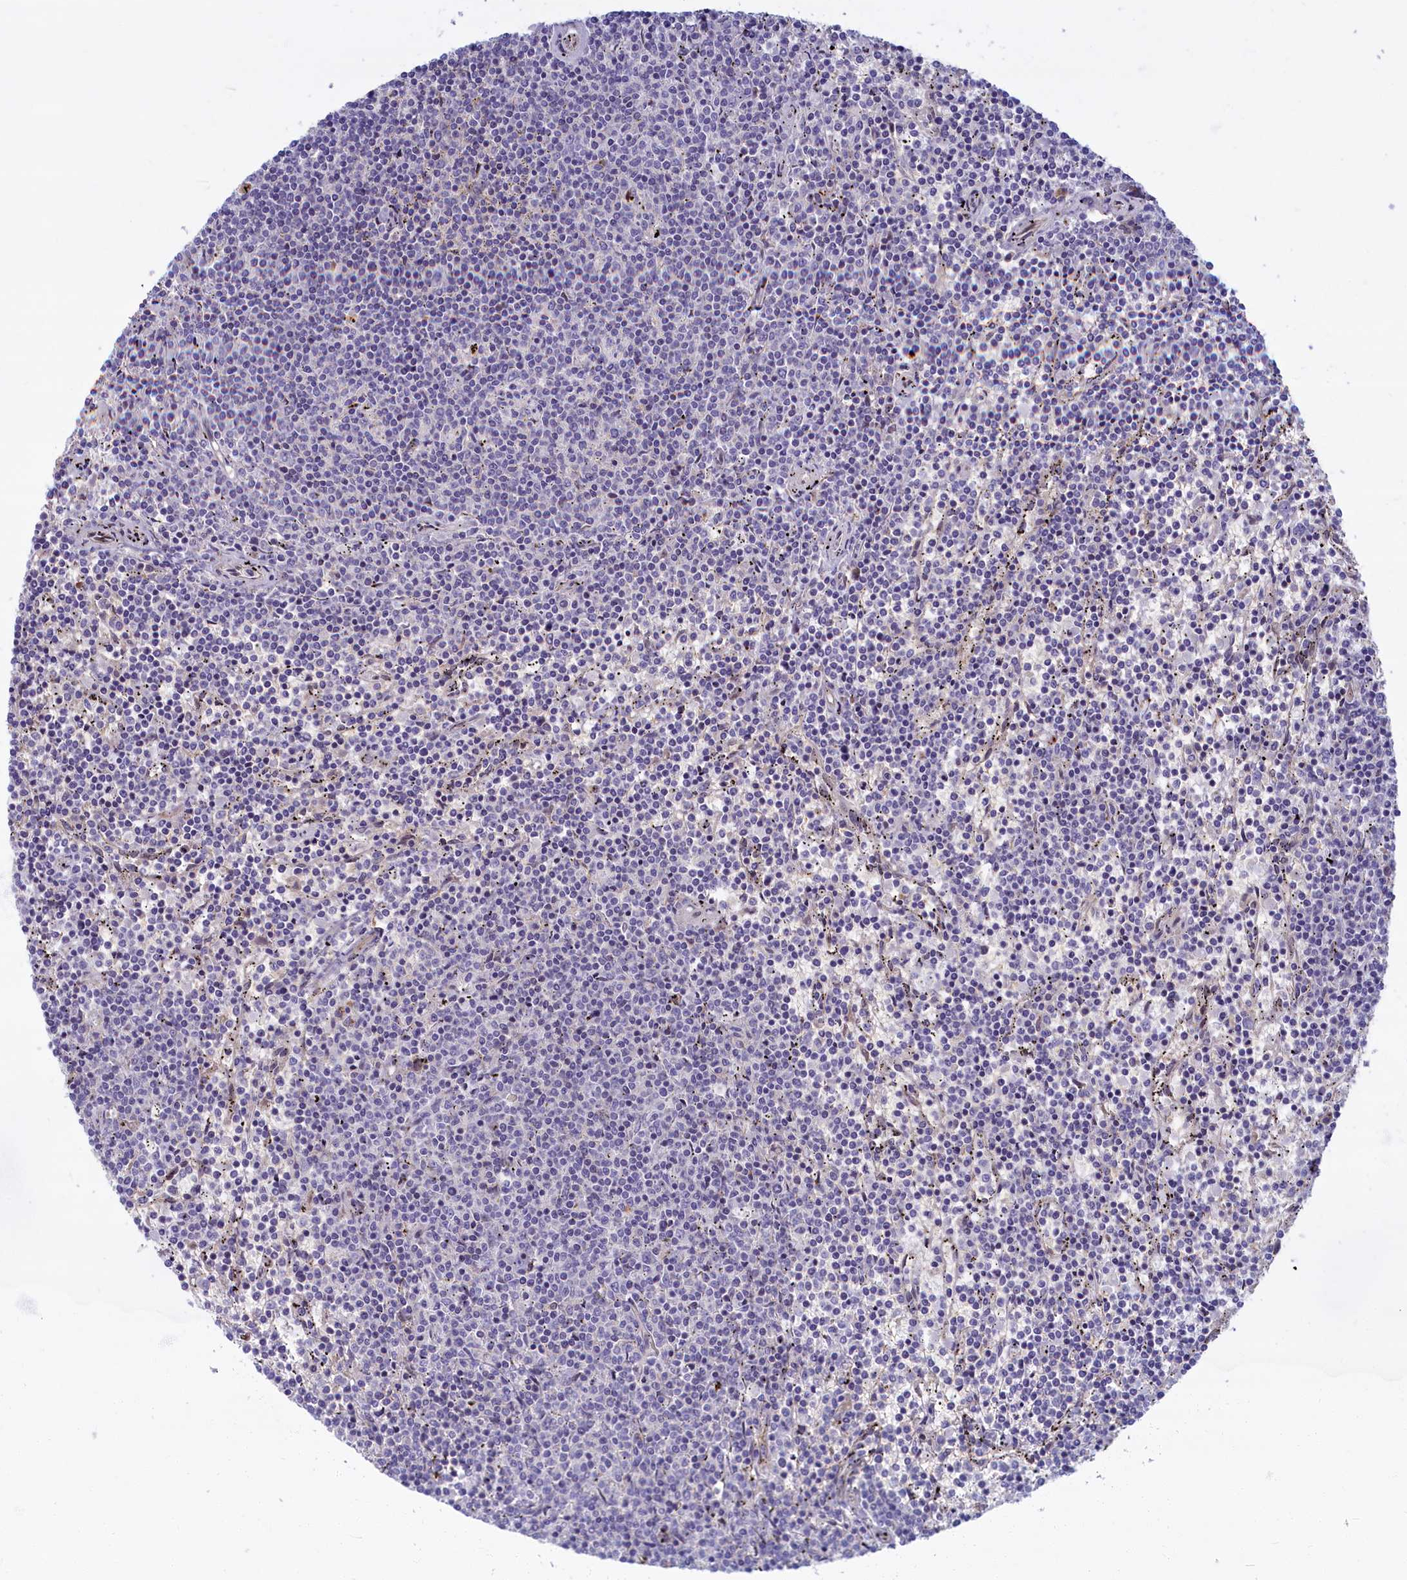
{"staining": {"intensity": "negative", "quantity": "none", "location": "none"}, "tissue": "lymphoma", "cell_type": "Tumor cells", "image_type": "cancer", "snomed": [{"axis": "morphology", "description": "Malignant lymphoma, non-Hodgkin's type, Low grade"}, {"axis": "topography", "description": "Spleen"}], "caption": "This is an immunohistochemistry (IHC) histopathology image of human lymphoma. There is no staining in tumor cells.", "gene": "FCSK", "patient": {"sex": "female", "age": 50}}